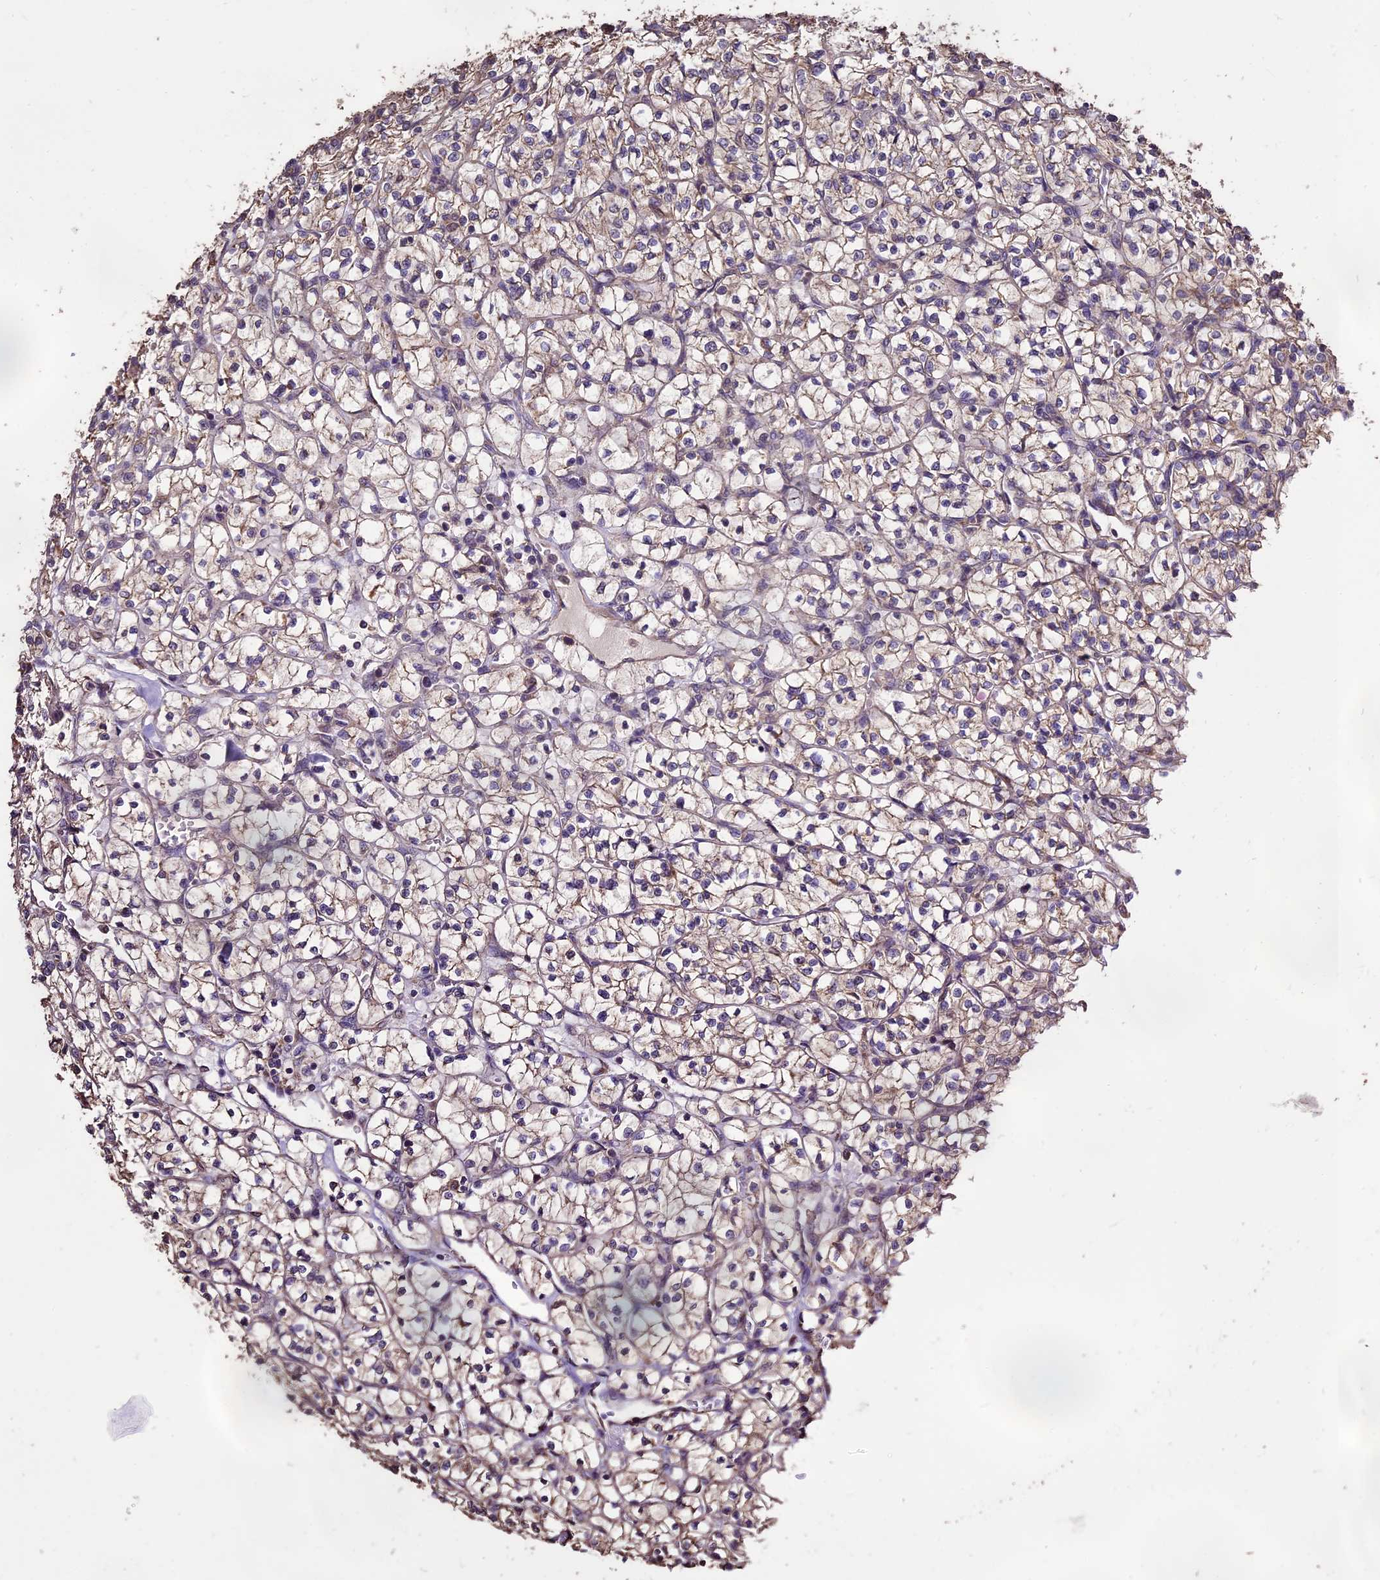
{"staining": {"intensity": "weak", "quantity": "<25%", "location": "cytoplasmic/membranous"}, "tissue": "renal cancer", "cell_type": "Tumor cells", "image_type": "cancer", "snomed": [{"axis": "morphology", "description": "Adenocarcinoma, NOS"}, {"axis": "topography", "description": "Kidney"}], "caption": "Micrograph shows no significant protein positivity in tumor cells of renal cancer. (DAB (3,3'-diaminobenzidine) immunohistochemistry (IHC) with hematoxylin counter stain).", "gene": "PGPEP1L", "patient": {"sex": "female", "age": 64}}